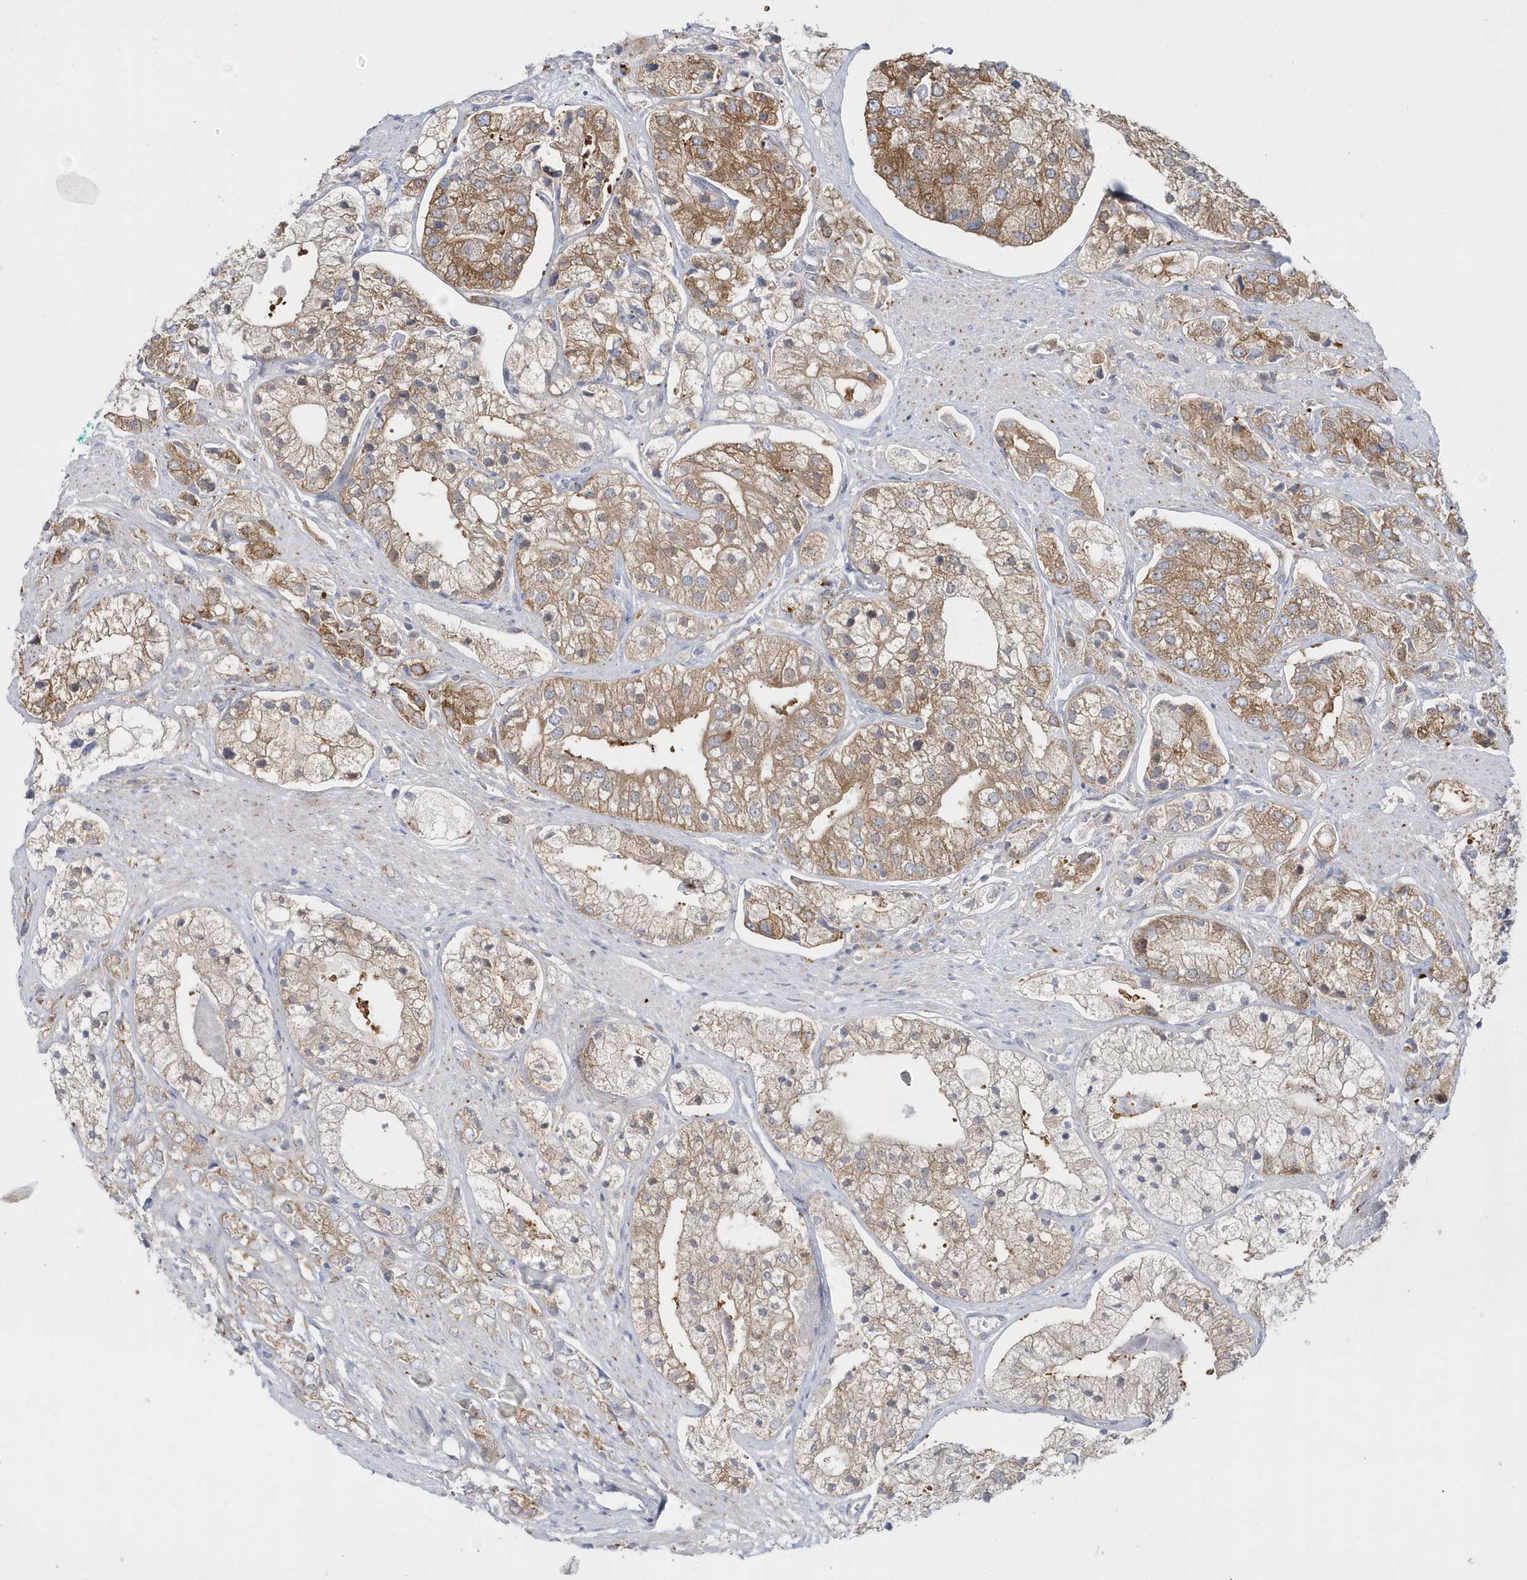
{"staining": {"intensity": "moderate", "quantity": "25%-75%", "location": "cytoplasmic/membranous"}, "tissue": "prostate cancer", "cell_type": "Tumor cells", "image_type": "cancer", "snomed": [{"axis": "morphology", "description": "Adenocarcinoma, High grade"}, {"axis": "topography", "description": "Prostate"}], "caption": "Moderate cytoplasmic/membranous expression for a protein is identified in approximately 25%-75% of tumor cells of adenocarcinoma (high-grade) (prostate) using immunohistochemistry.", "gene": "DNAJC18", "patient": {"sex": "male", "age": 50}}